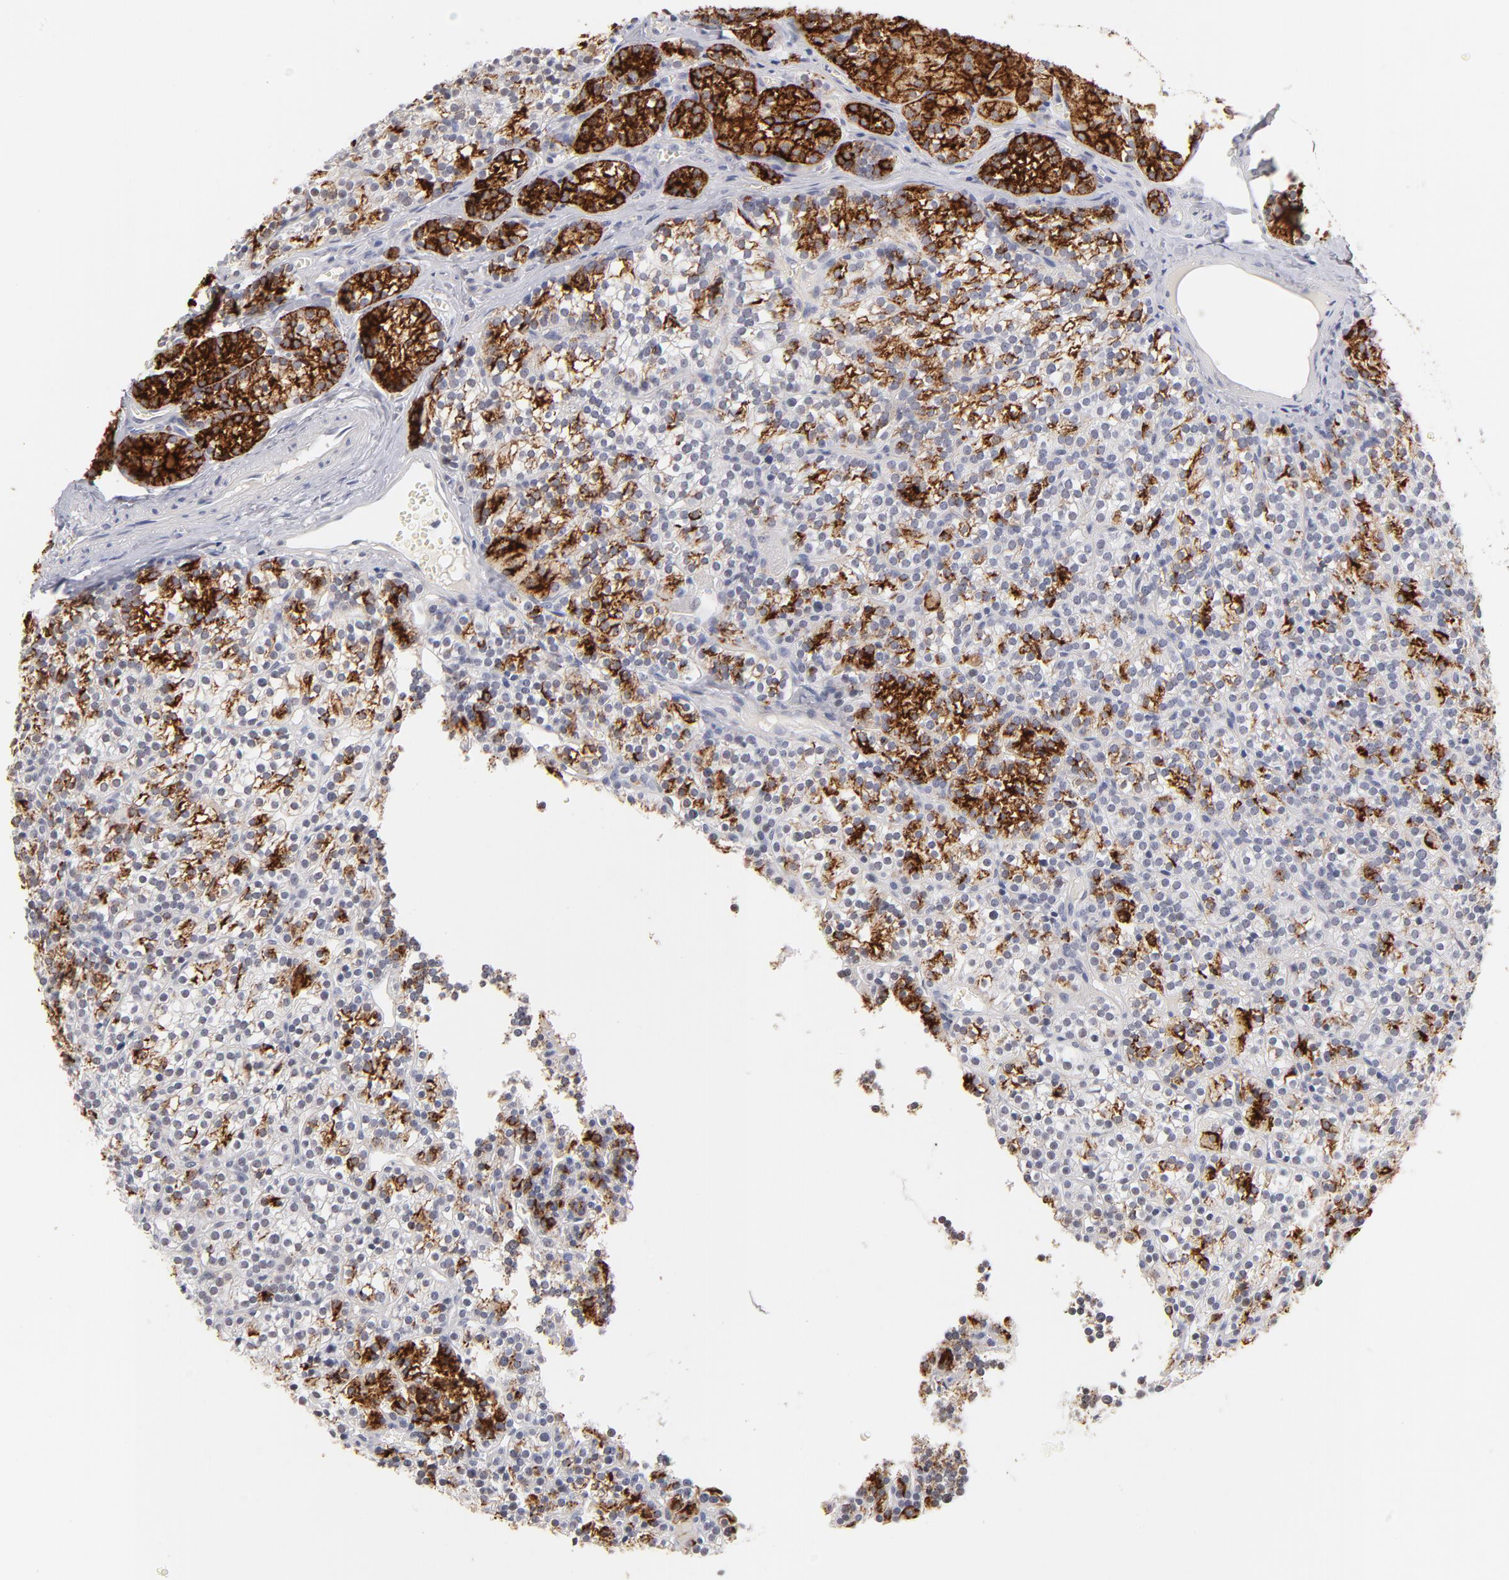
{"staining": {"intensity": "strong", "quantity": ">75%", "location": "cytoplasmic/membranous"}, "tissue": "parathyroid gland", "cell_type": "Glandular cells", "image_type": "normal", "snomed": [{"axis": "morphology", "description": "Normal tissue, NOS"}, {"axis": "topography", "description": "Parathyroid gland"}], "caption": "IHC (DAB (3,3'-diaminobenzidine)) staining of benign parathyroid gland demonstrates strong cytoplasmic/membranous protein expression in about >75% of glandular cells.", "gene": "KHNYN", "patient": {"sex": "female", "age": 50}}